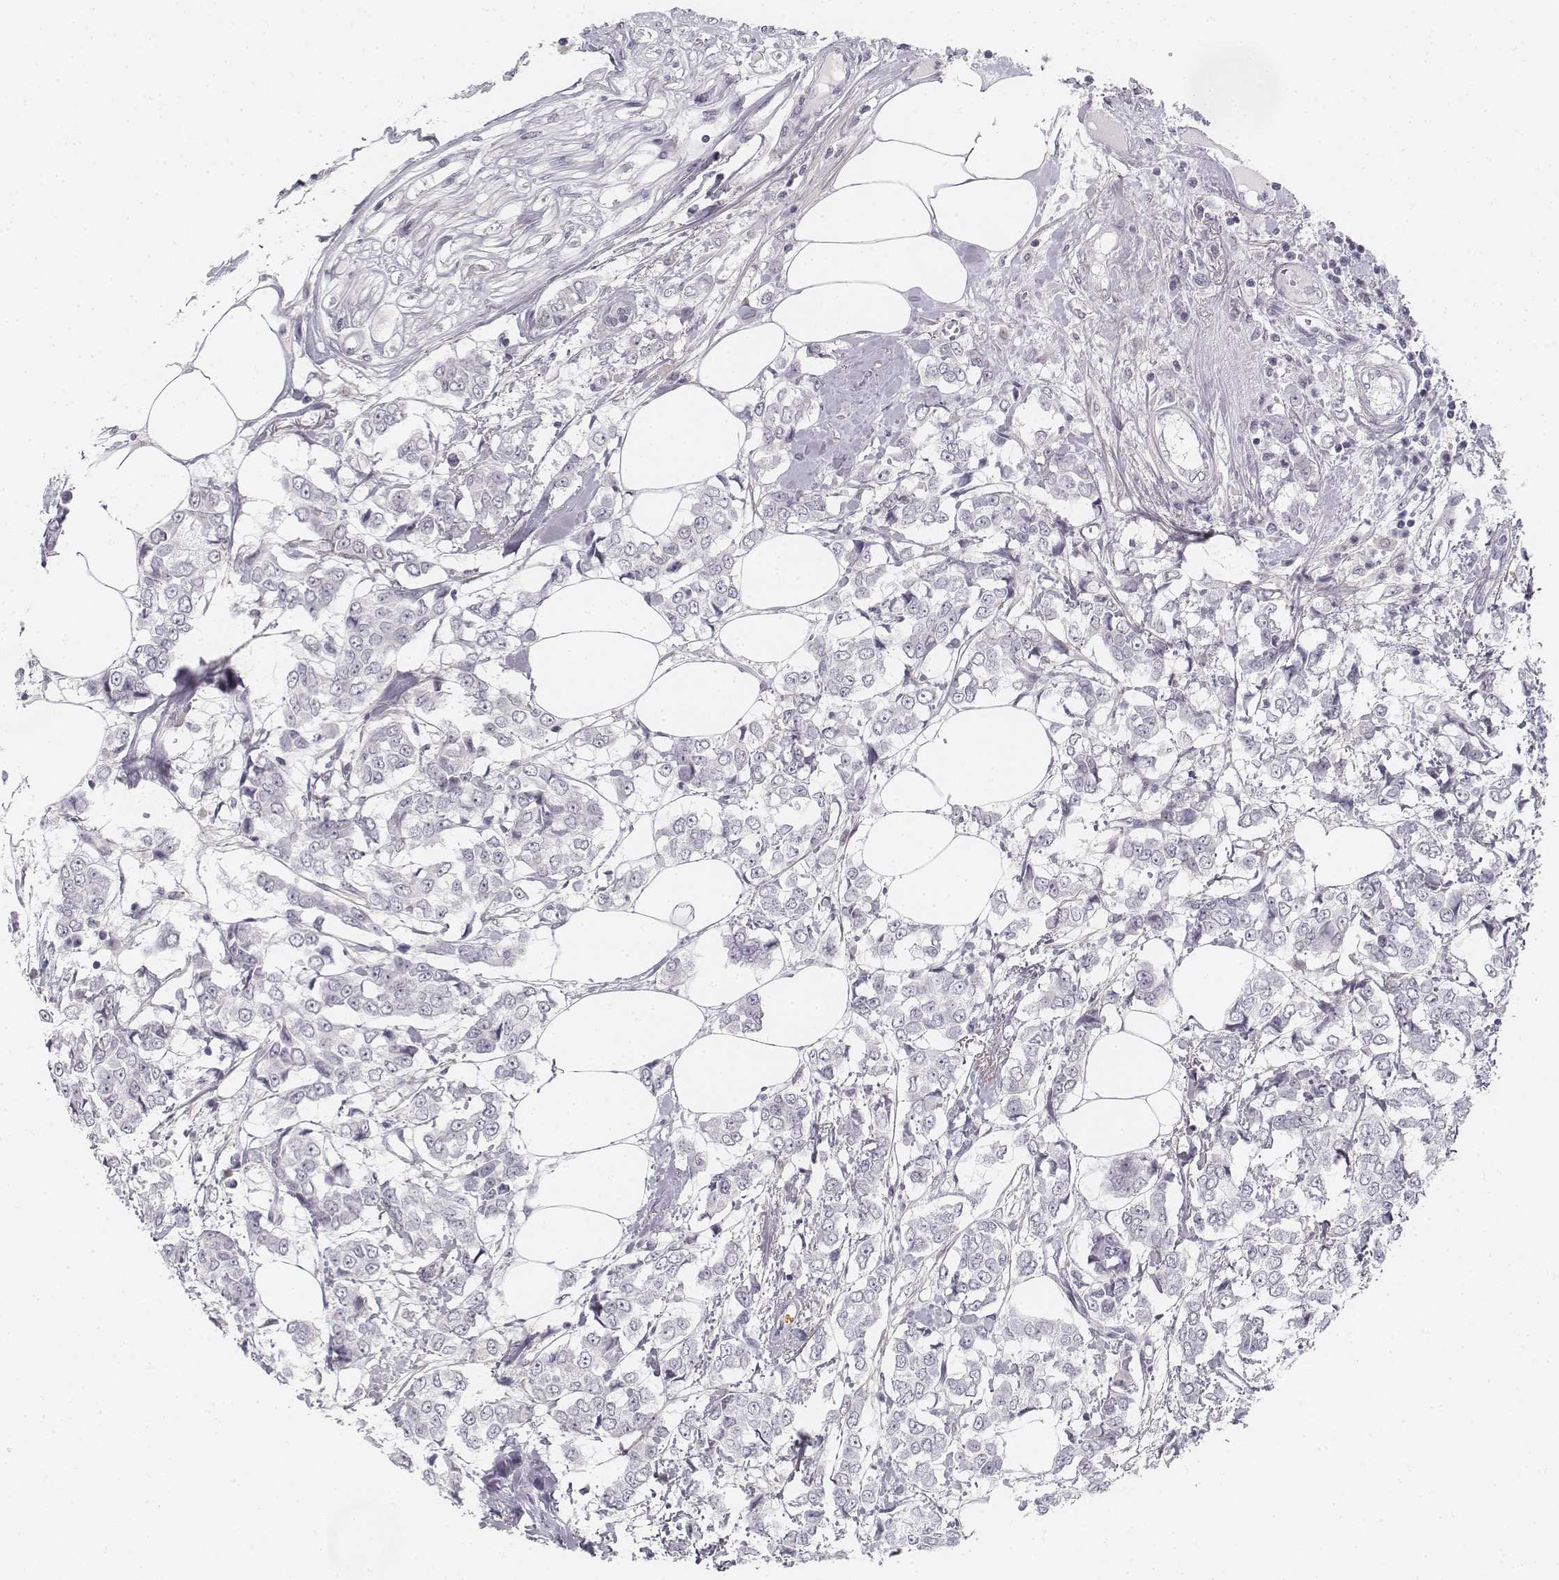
{"staining": {"intensity": "negative", "quantity": "none", "location": "none"}, "tissue": "breast cancer", "cell_type": "Tumor cells", "image_type": "cancer", "snomed": [{"axis": "morphology", "description": "Duct carcinoma"}, {"axis": "topography", "description": "Breast"}], "caption": "High magnification brightfield microscopy of breast cancer (infiltrating ductal carcinoma) stained with DAB (brown) and counterstained with hematoxylin (blue): tumor cells show no significant expression.", "gene": "KRT84", "patient": {"sex": "female", "age": 94}}